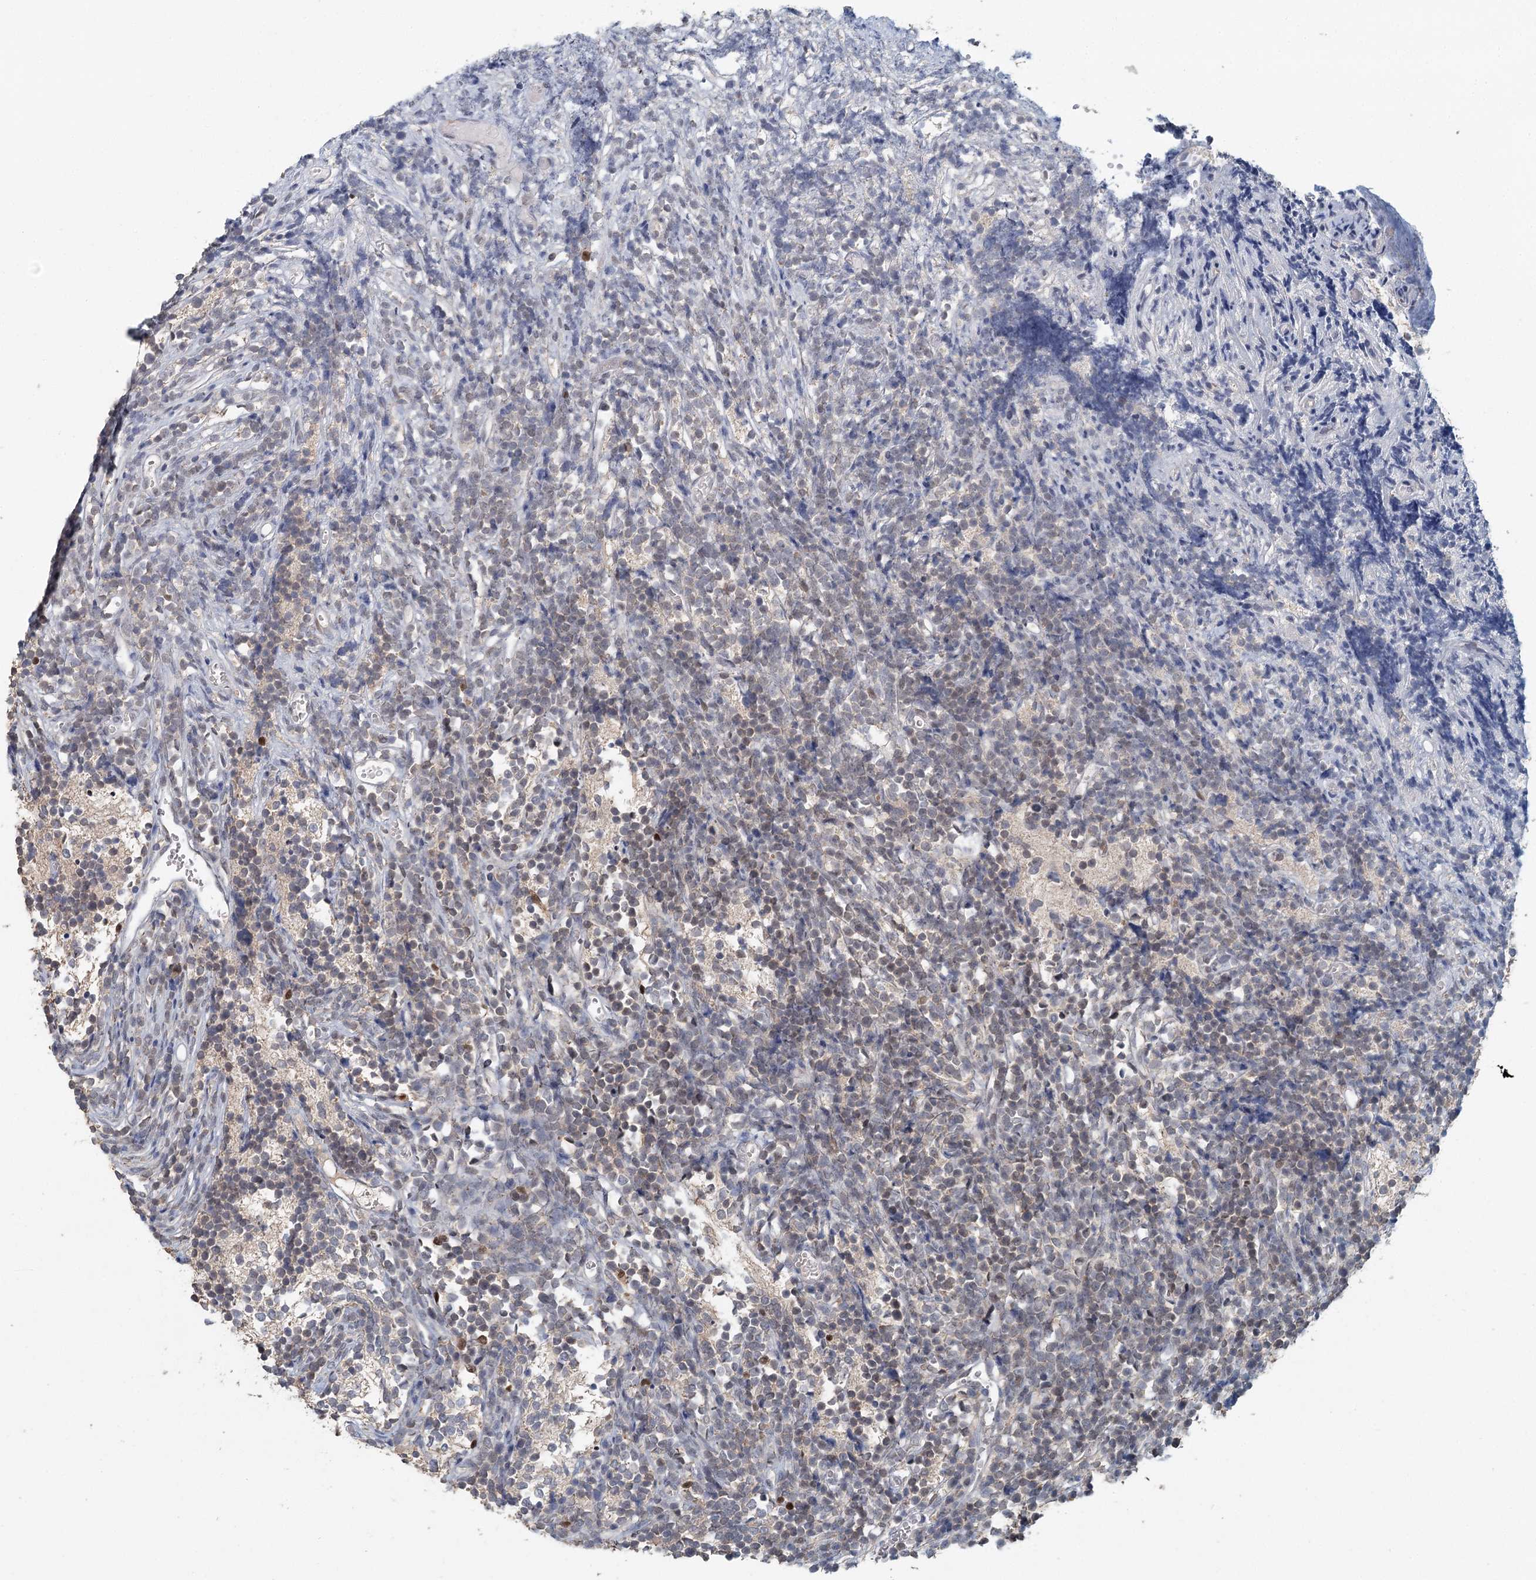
{"staining": {"intensity": "weak", "quantity": "<25%", "location": "cytoplasmic/membranous"}, "tissue": "glioma", "cell_type": "Tumor cells", "image_type": "cancer", "snomed": [{"axis": "morphology", "description": "Glioma, malignant, Low grade"}, {"axis": "topography", "description": "Brain"}], "caption": "Tumor cells show no significant protein positivity in glioma.", "gene": "ADK", "patient": {"sex": "female", "age": 1}}